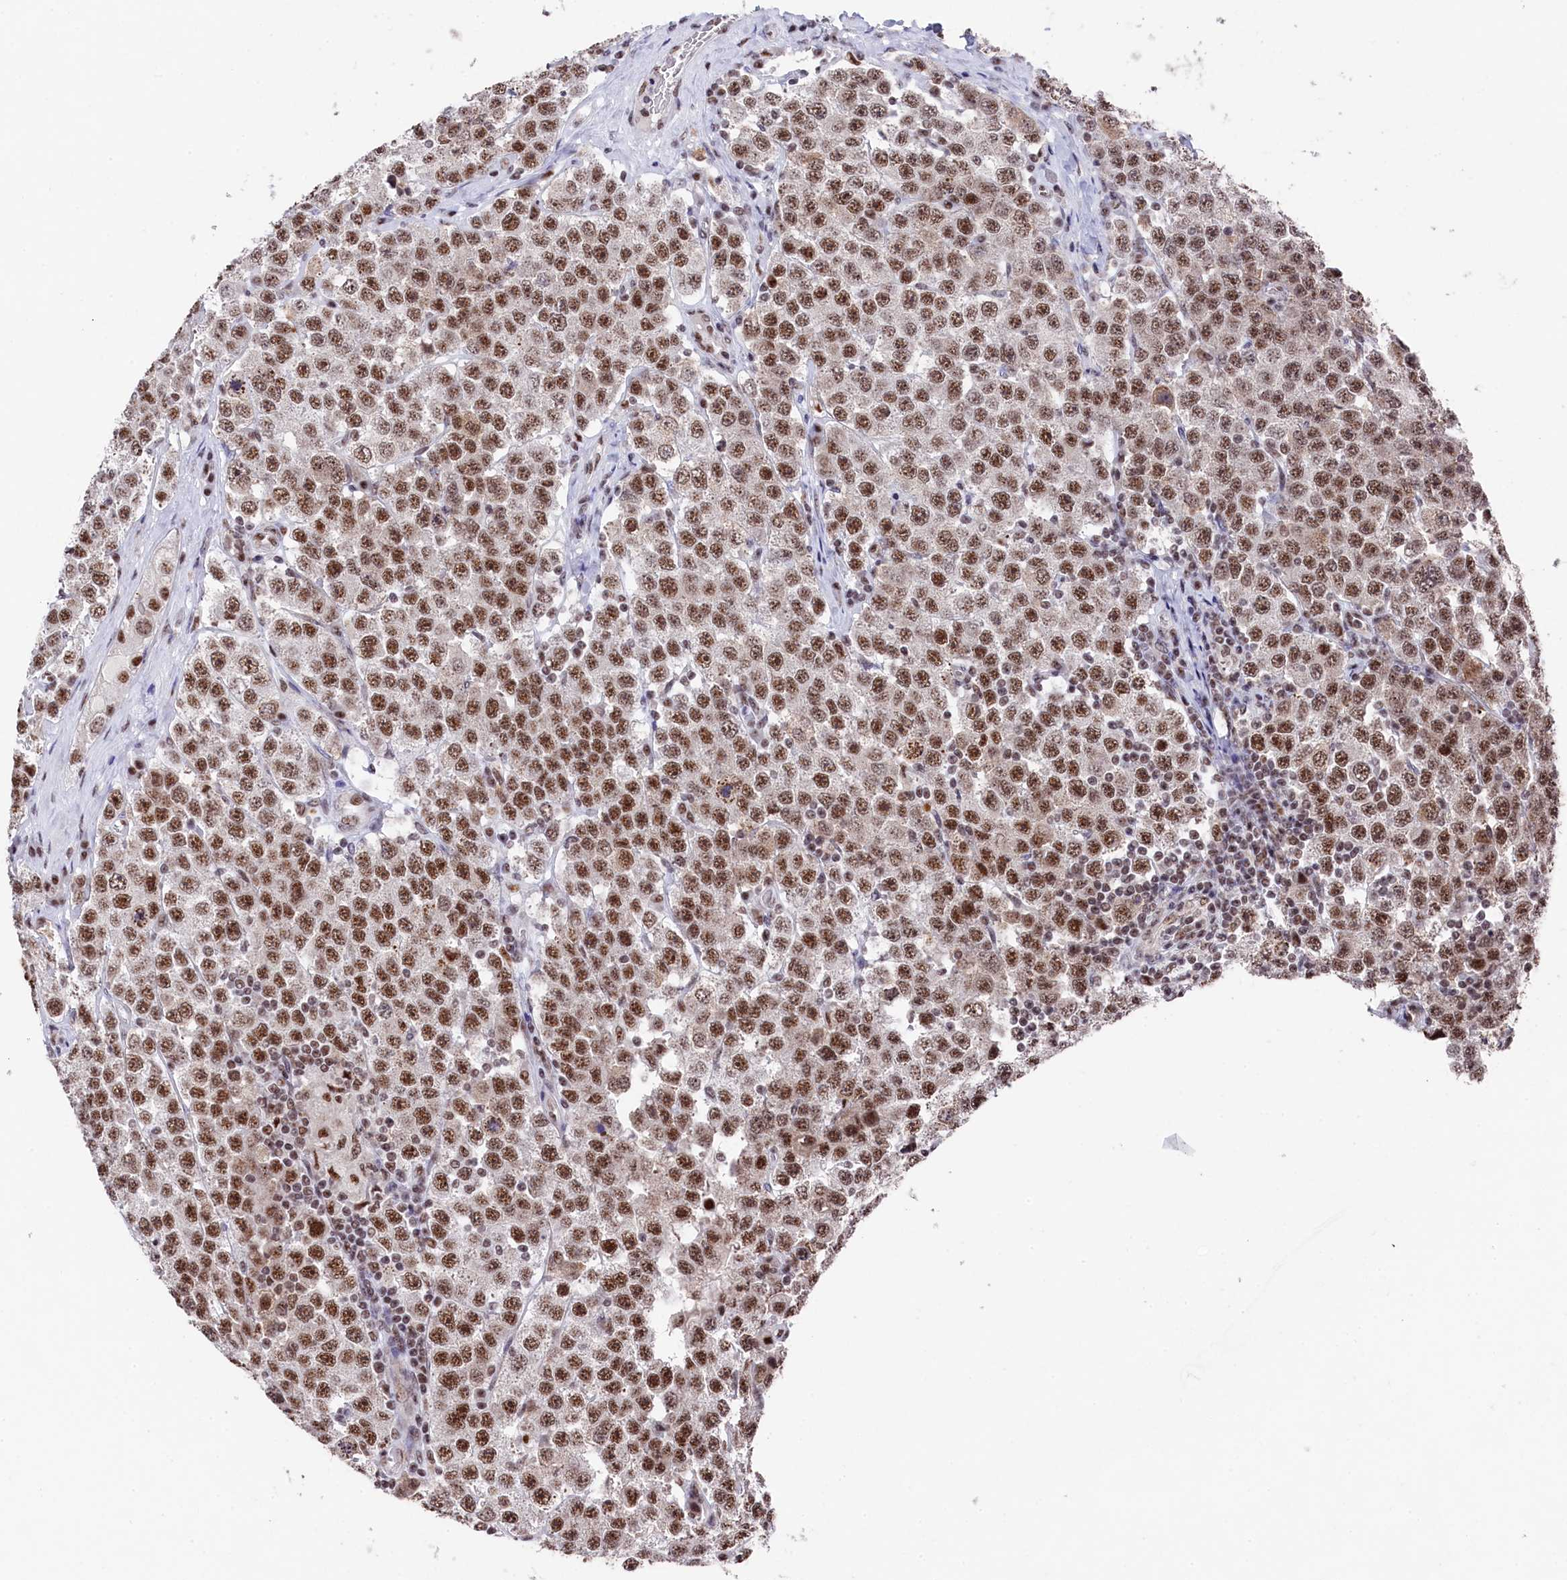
{"staining": {"intensity": "moderate", "quantity": ">75%", "location": "nuclear"}, "tissue": "testis cancer", "cell_type": "Tumor cells", "image_type": "cancer", "snomed": [{"axis": "morphology", "description": "Seminoma, NOS"}, {"axis": "topography", "description": "Testis"}], "caption": "This image displays testis cancer (seminoma) stained with IHC to label a protein in brown. The nuclear of tumor cells show moderate positivity for the protein. Nuclei are counter-stained blue.", "gene": "PRPF31", "patient": {"sex": "male", "age": 28}}